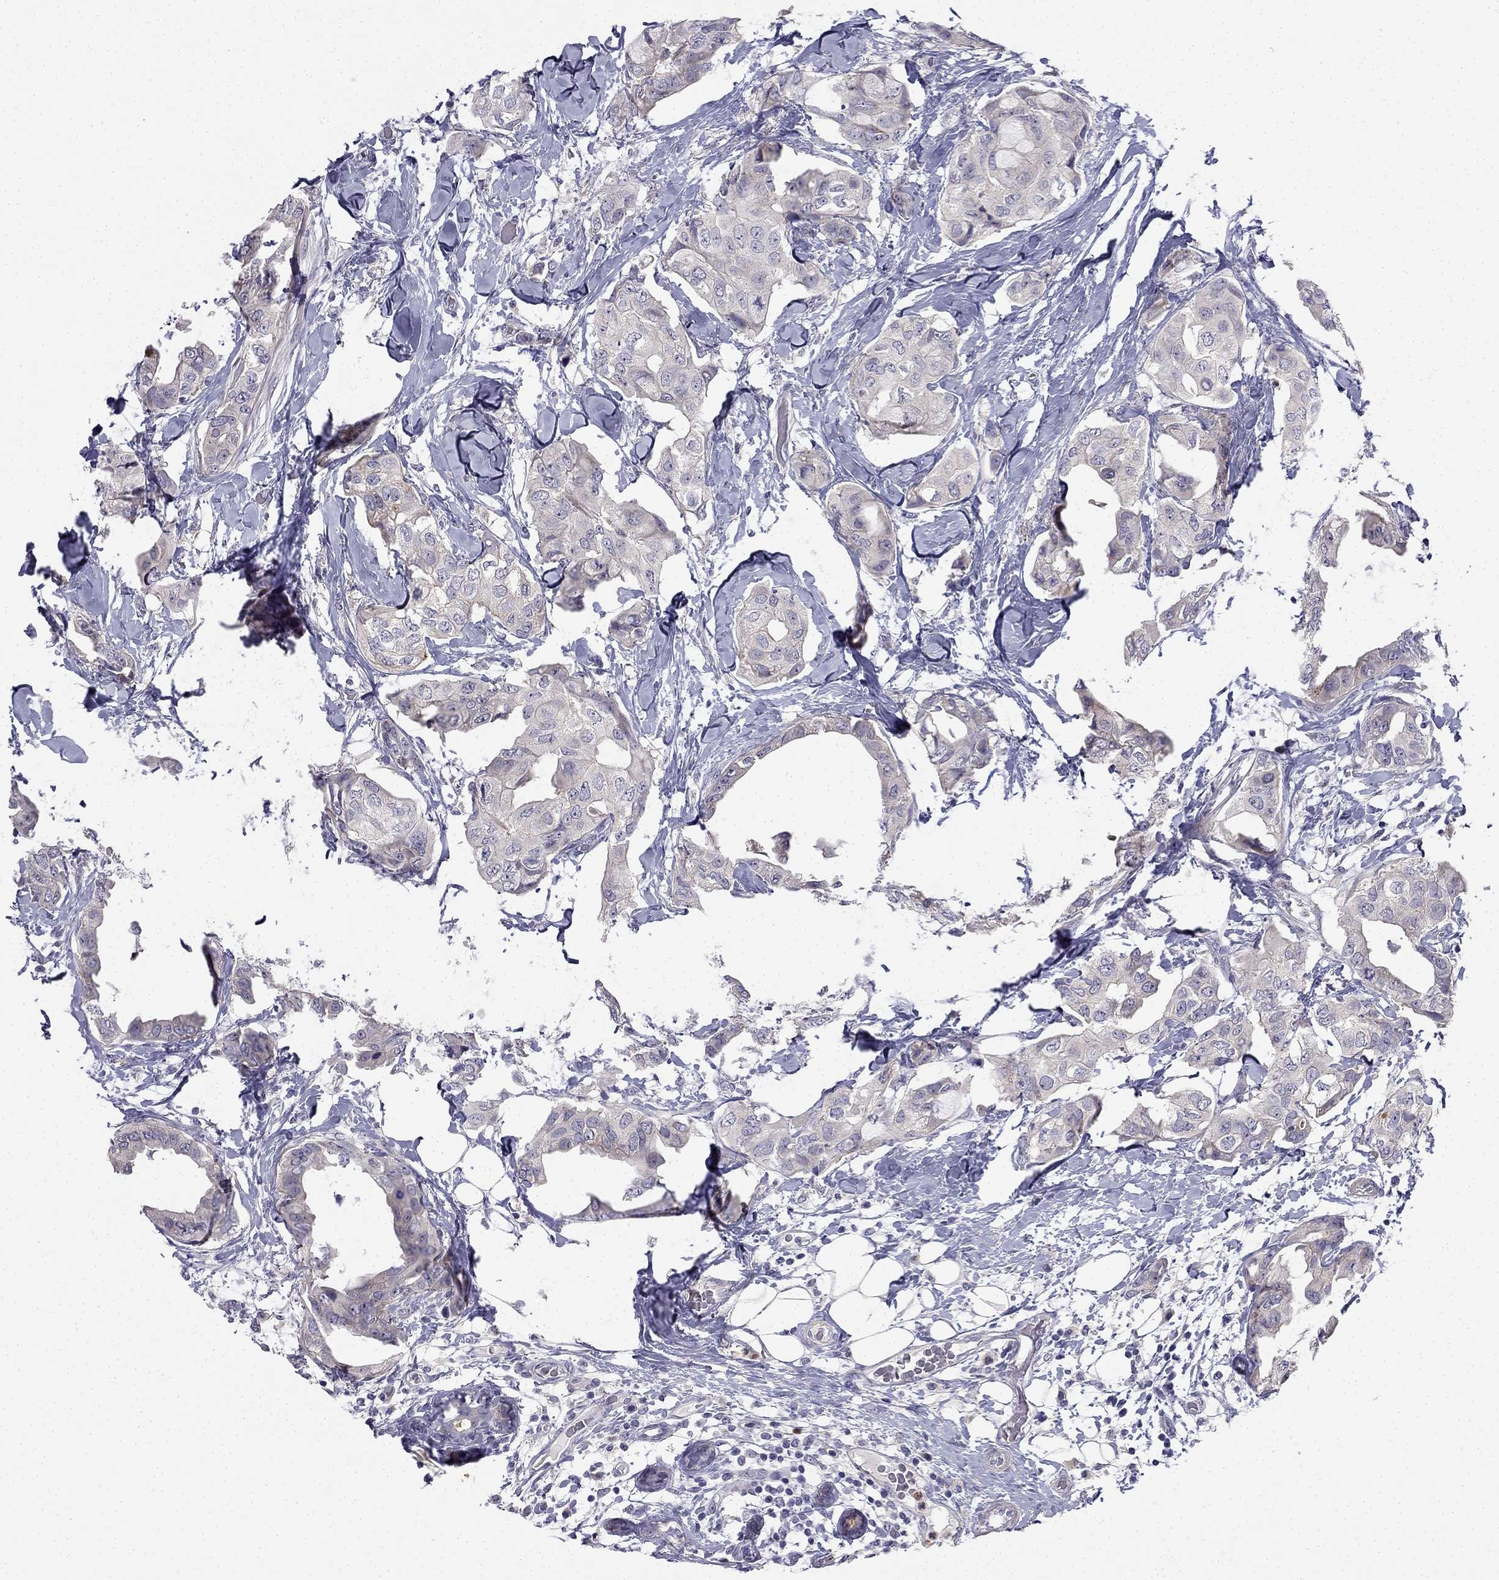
{"staining": {"intensity": "negative", "quantity": "none", "location": "none"}, "tissue": "breast cancer", "cell_type": "Tumor cells", "image_type": "cancer", "snomed": [{"axis": "morphology", "description": "Normal tissue, NOS"}, {"axis": "morphology", "description": "Duct carcinoma"}, {"axis": "topography", "description": "Breast"}], "caption": "Immunohistochemistry (IHC) histopathology image of neoplastic tissue: human breast infiltrating ductal carcinoma stained with DAB (3,3'-diaminobenzidine) shows no significant protein expression in tumor cells.", "gene": "C16orf89", "patient": {"sex": "female", "age": 40}}